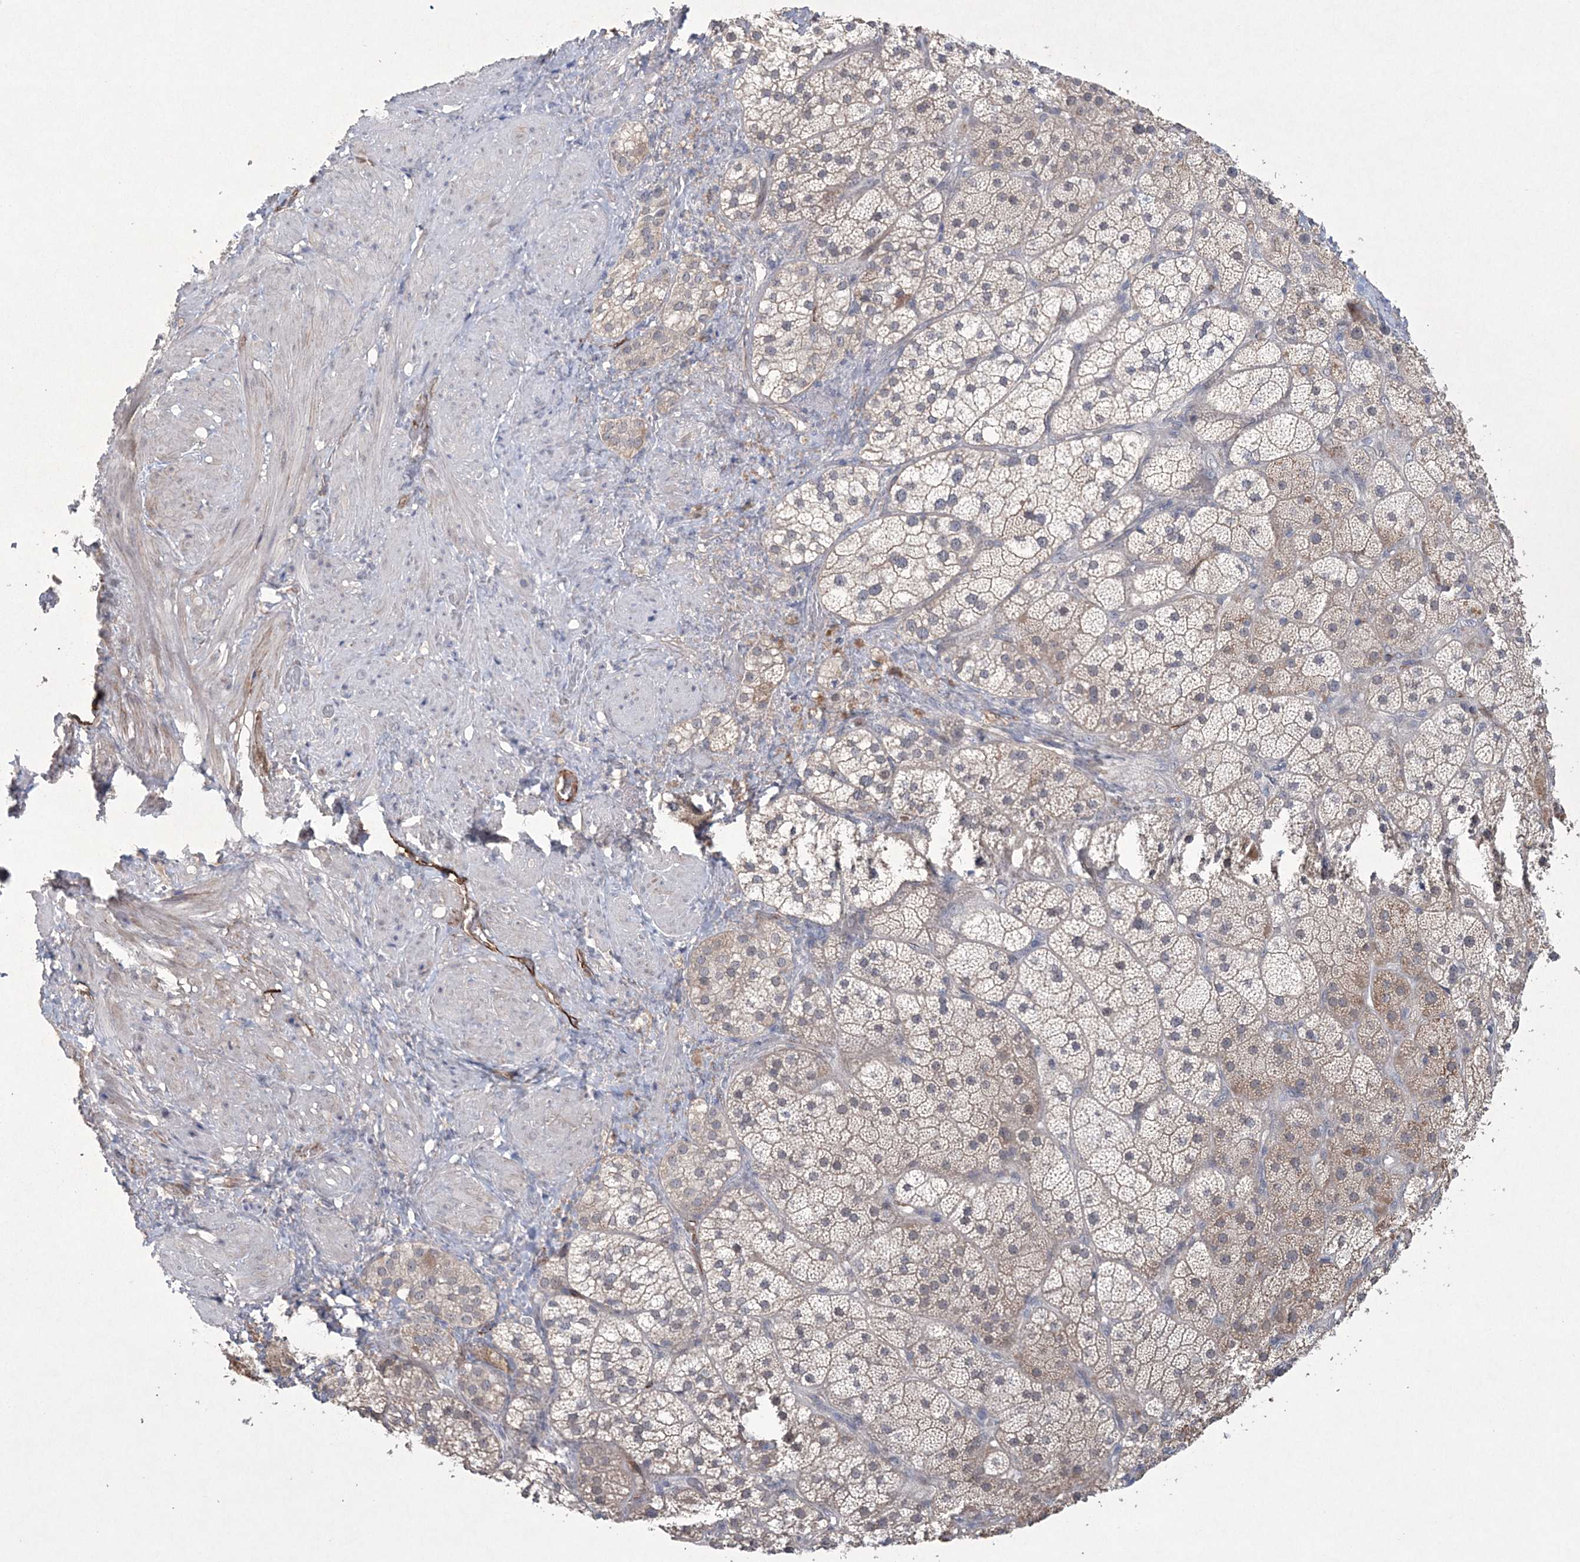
{"staining": {"intensity": "moderate", "quantity": "<25%", "location": "cytoplasmic/membranous"}, "tissue": "adrenal gland", "cell_type": "Glandular cells", "image_type": "normal", "snomed": [{"axis": "morphology", "description": "Normal tissue, NOS"}, {"axis": "topography", "description": "Adrenal gland"}], "caption": "IHC histopathology image of benign human adrenal gland stained for a protein (brown), which exhibits low levels of moderate cytoplasmic/membranous expression in approximately <25% of glandular cells.", "gene": "DPCD", "patient": {"sex": "male", "age": 57}}